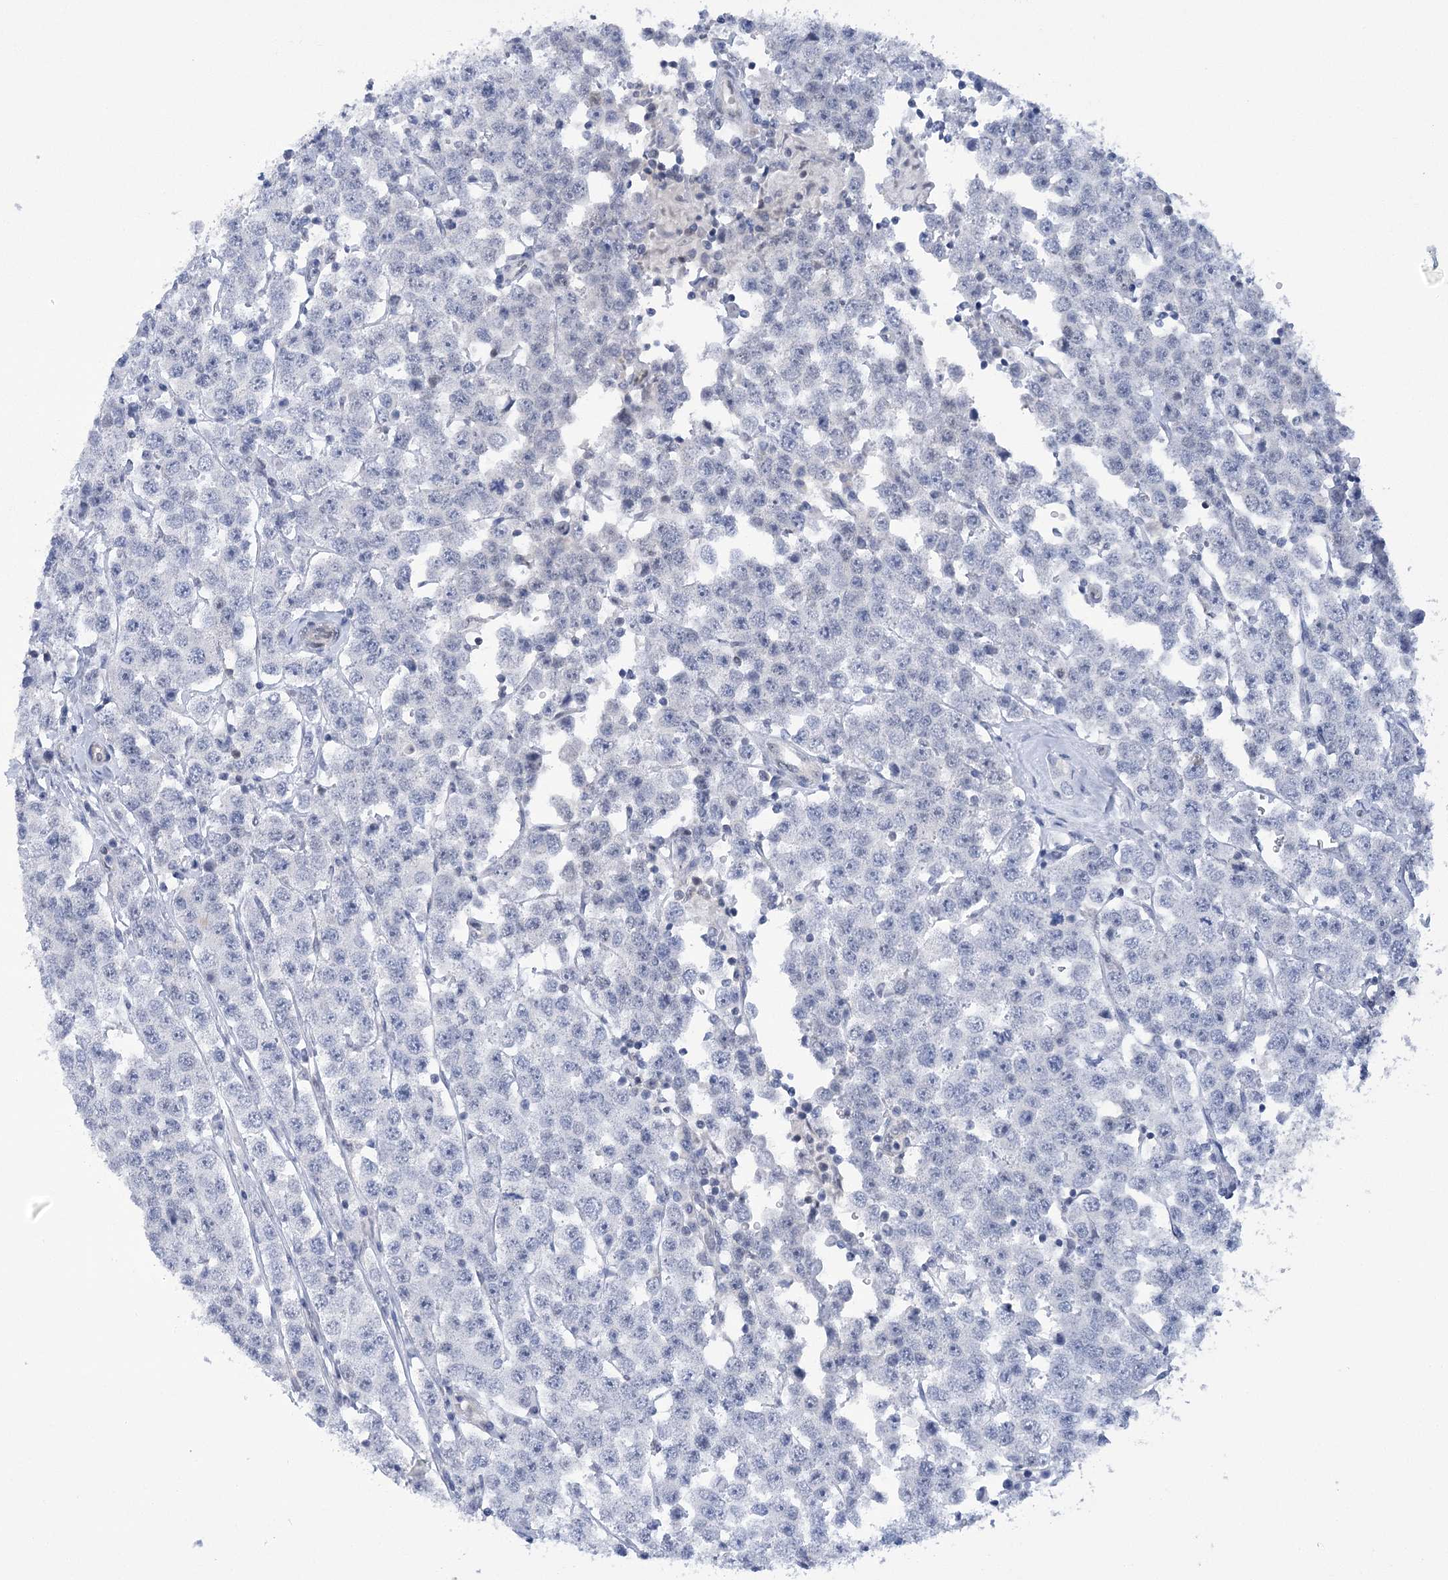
{"staining": {"intensity": "negative", "quantity": "none", "location": "none"}, "tissue": "testis cancer", "cell_type": "Tumor cells", "image_type": "cancer", "snomed": [{"axis": "morphology", "description": "Seminoma, NOS"}, {"axis": "topography", "description": "Testis"}], "caption": "DAB immunohistochemical staining of human testis seminoma exhibits no significant positivity in tumor cells.", "gene": "HNRNPA0", "patient": {"sex": "male", "age": 28}}